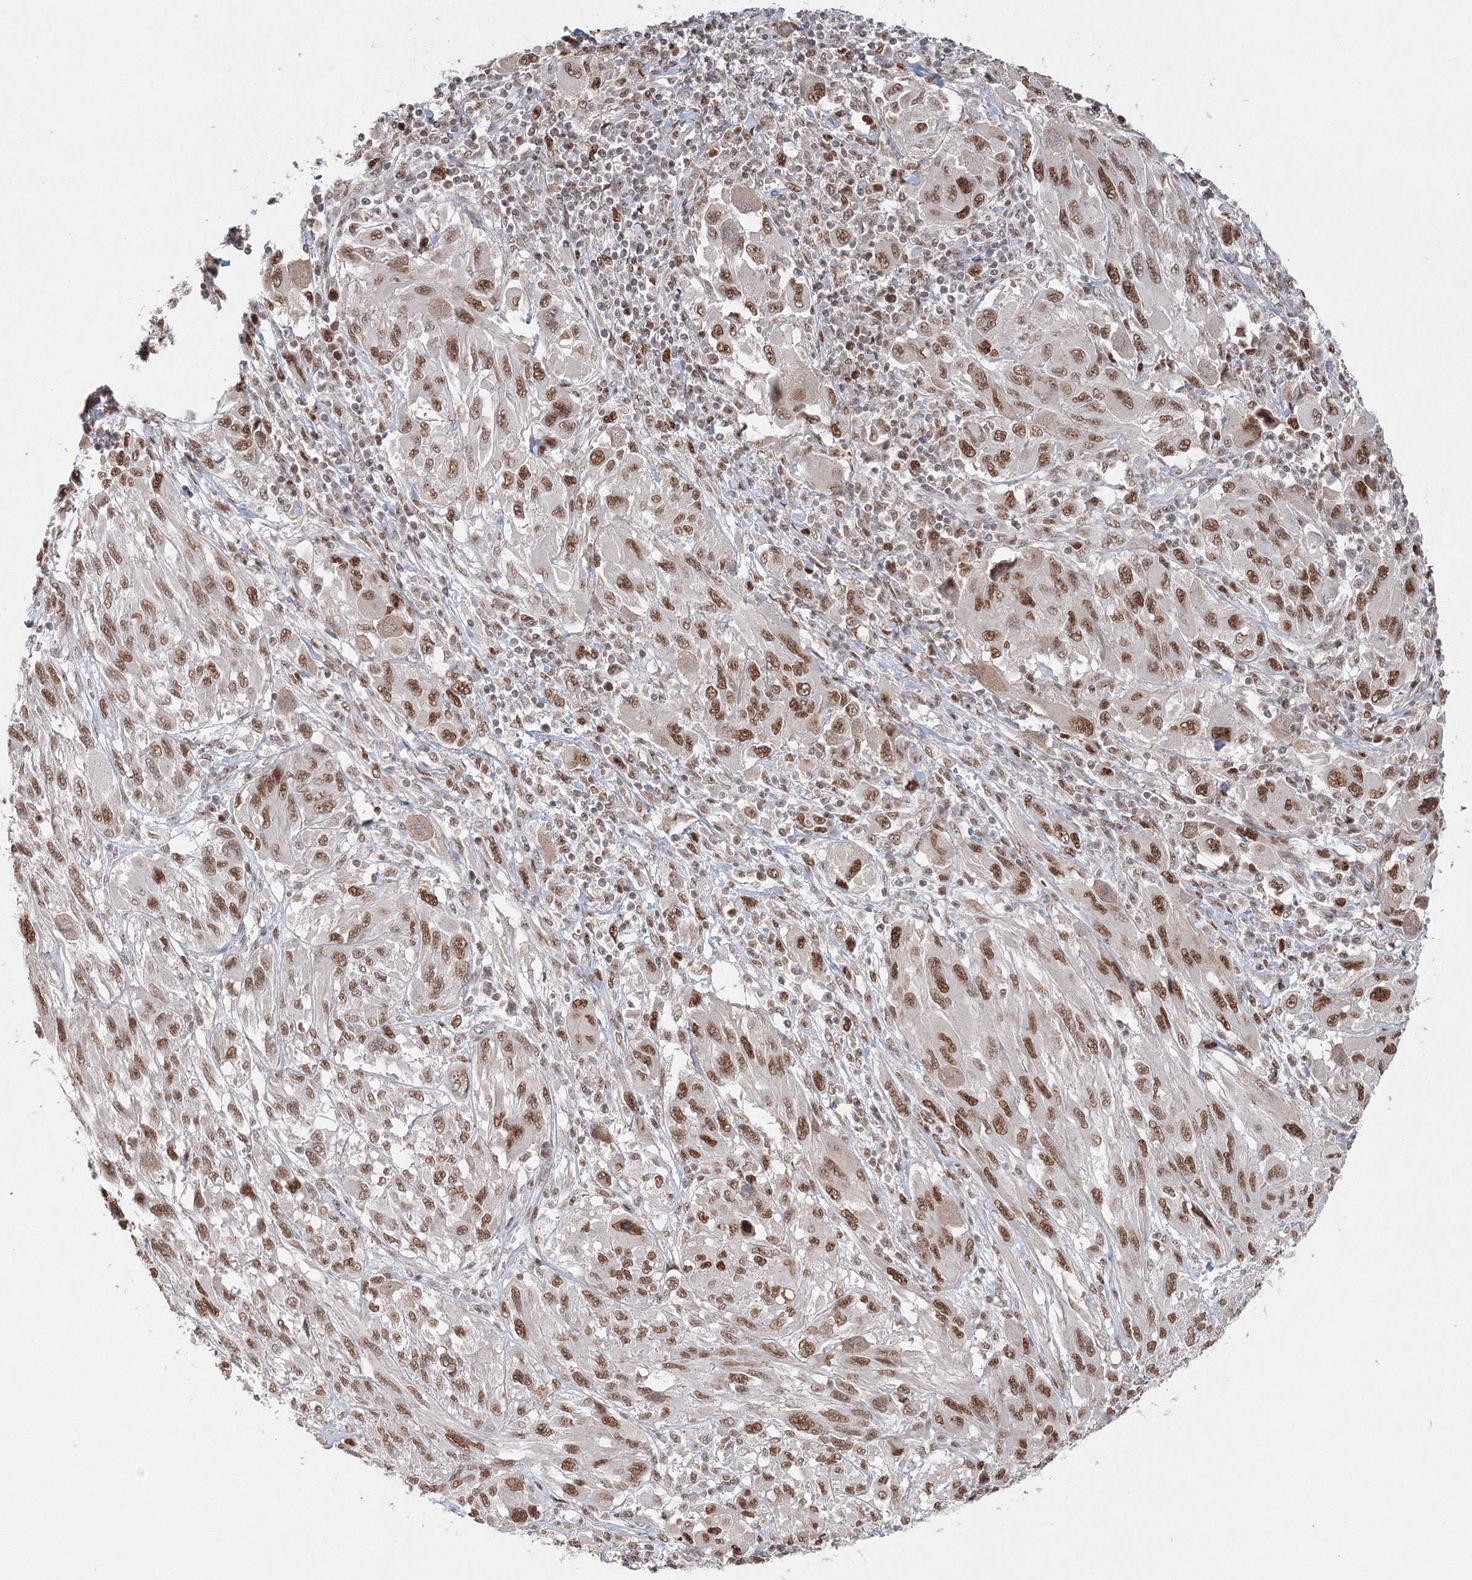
{"staining": {"intensity": "moderate", "quantity": ">75%", "location": "nuclear"}, "tissue": "melanoma", "cell_type": "Tumor cells", "image_type": "cancer", "snomed": [{"axis": "morphology", "description": "Malignant melanoma, NOS"}, {"axis": "topography", "description": "Skin"}], "caption": "IHC (DAB (3,3'-diaminobenzidine)) staining of human melanoma displays moderate nuclear protein positivity in approximately >75% of tumor cells.", "gene": "IWS1", "patient": {"sex": "female", "age": 91}}